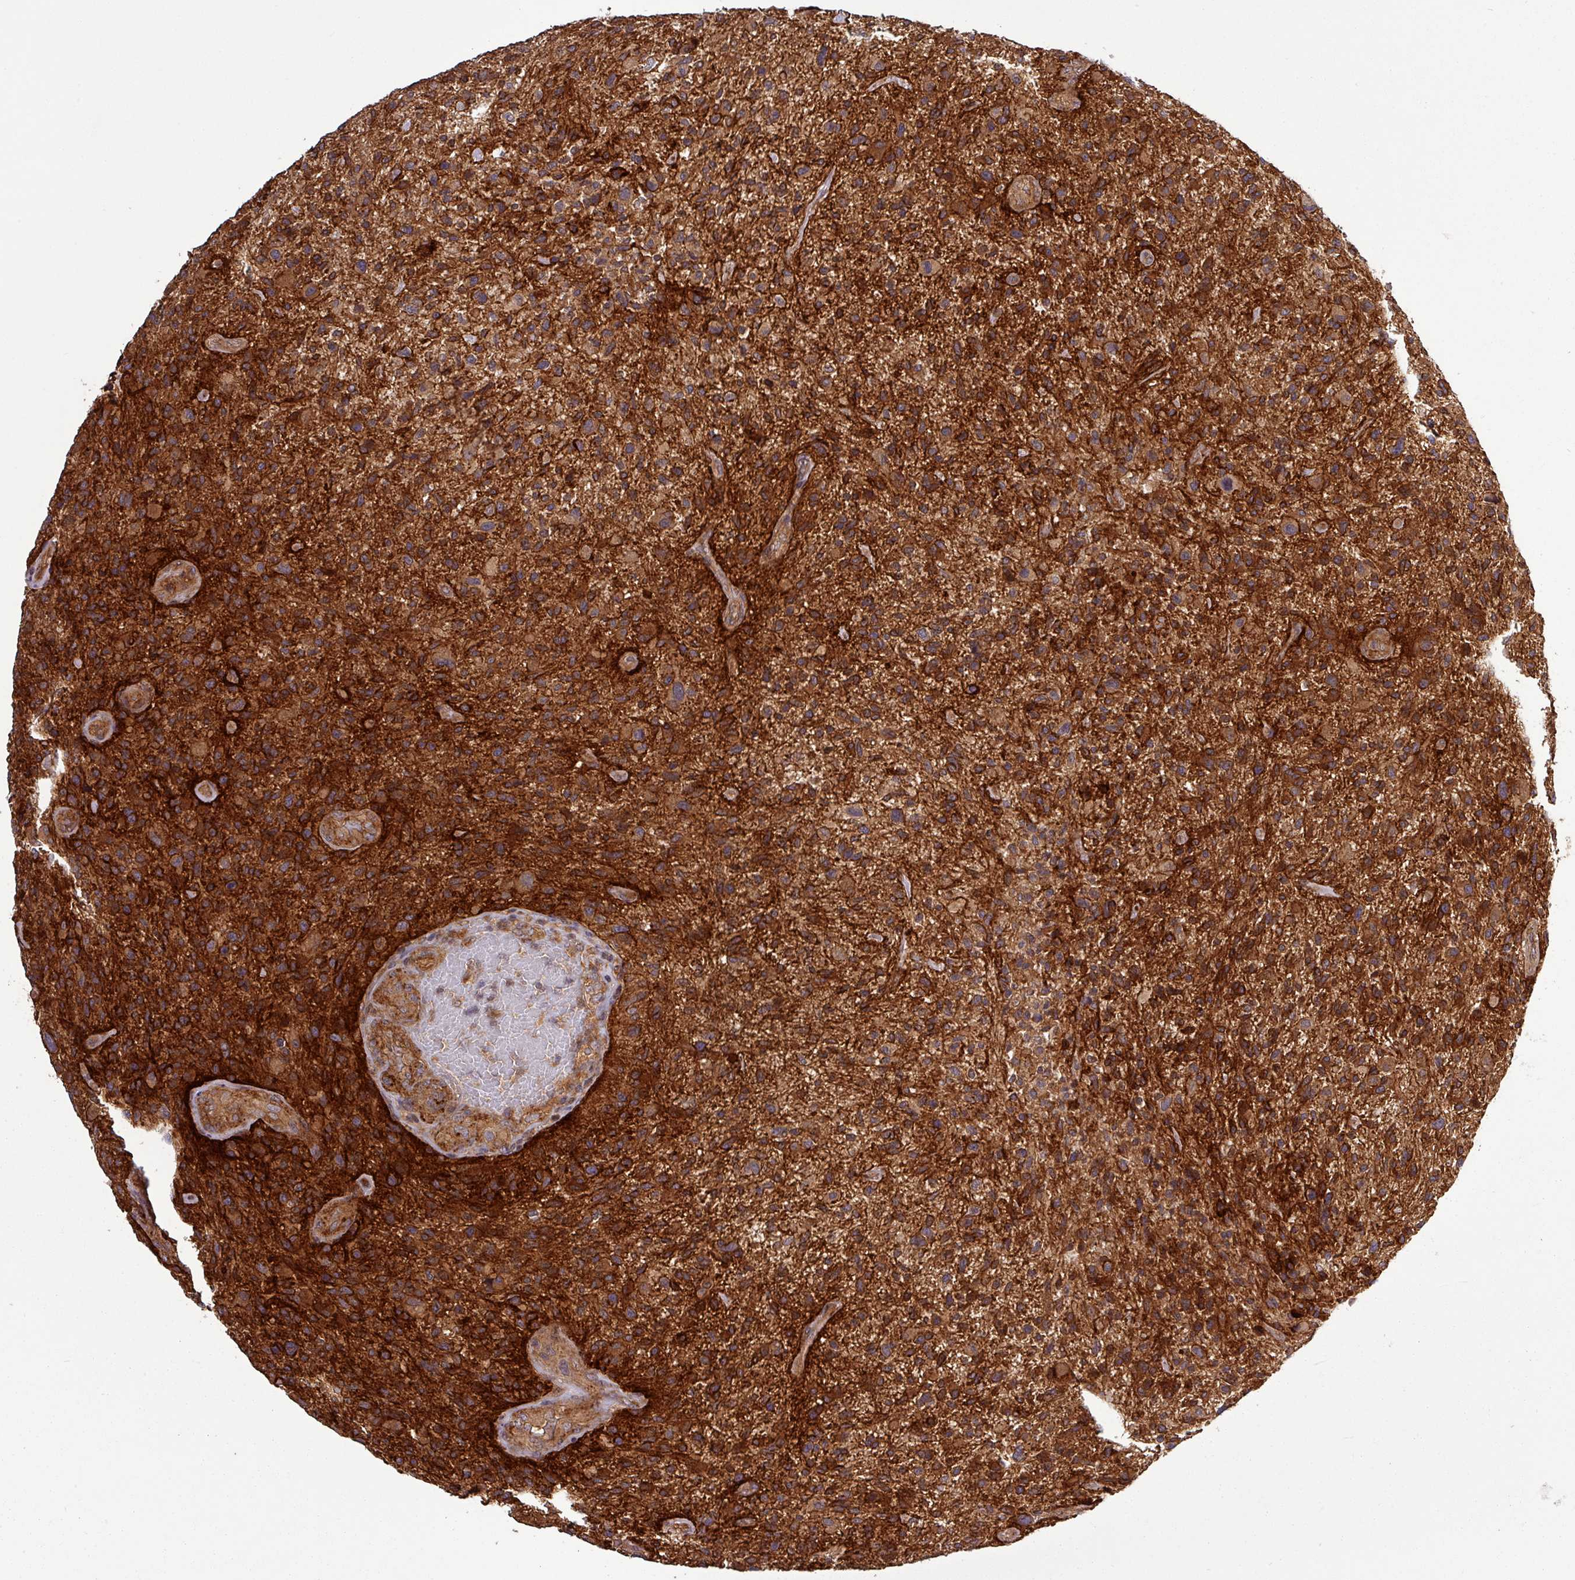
{"staining": {"intensity": "strong", "quantity": ">75%", "location": "cytoplasmic/membranous"}, "tissue": "glioma", "cell_type": "Tumor cells", "image_type": "cancer", "snomed": [{"axis": "morphology", "description": "Glioma, malignant, High grade"}, {"axis": "topography", "description": "Brain"}], "caption": "IHC histopathology image of neoplastic tissue: human glioma stained using immunohistochemistry displays high levels of strong protein expression localized specifically in the cytoplasmic/membranous of tumor cells, appearing as a cytoplasmic/membranous brown color.", "gene": "SIRPB2", "patient": {"sex": "male", "age": 47}}